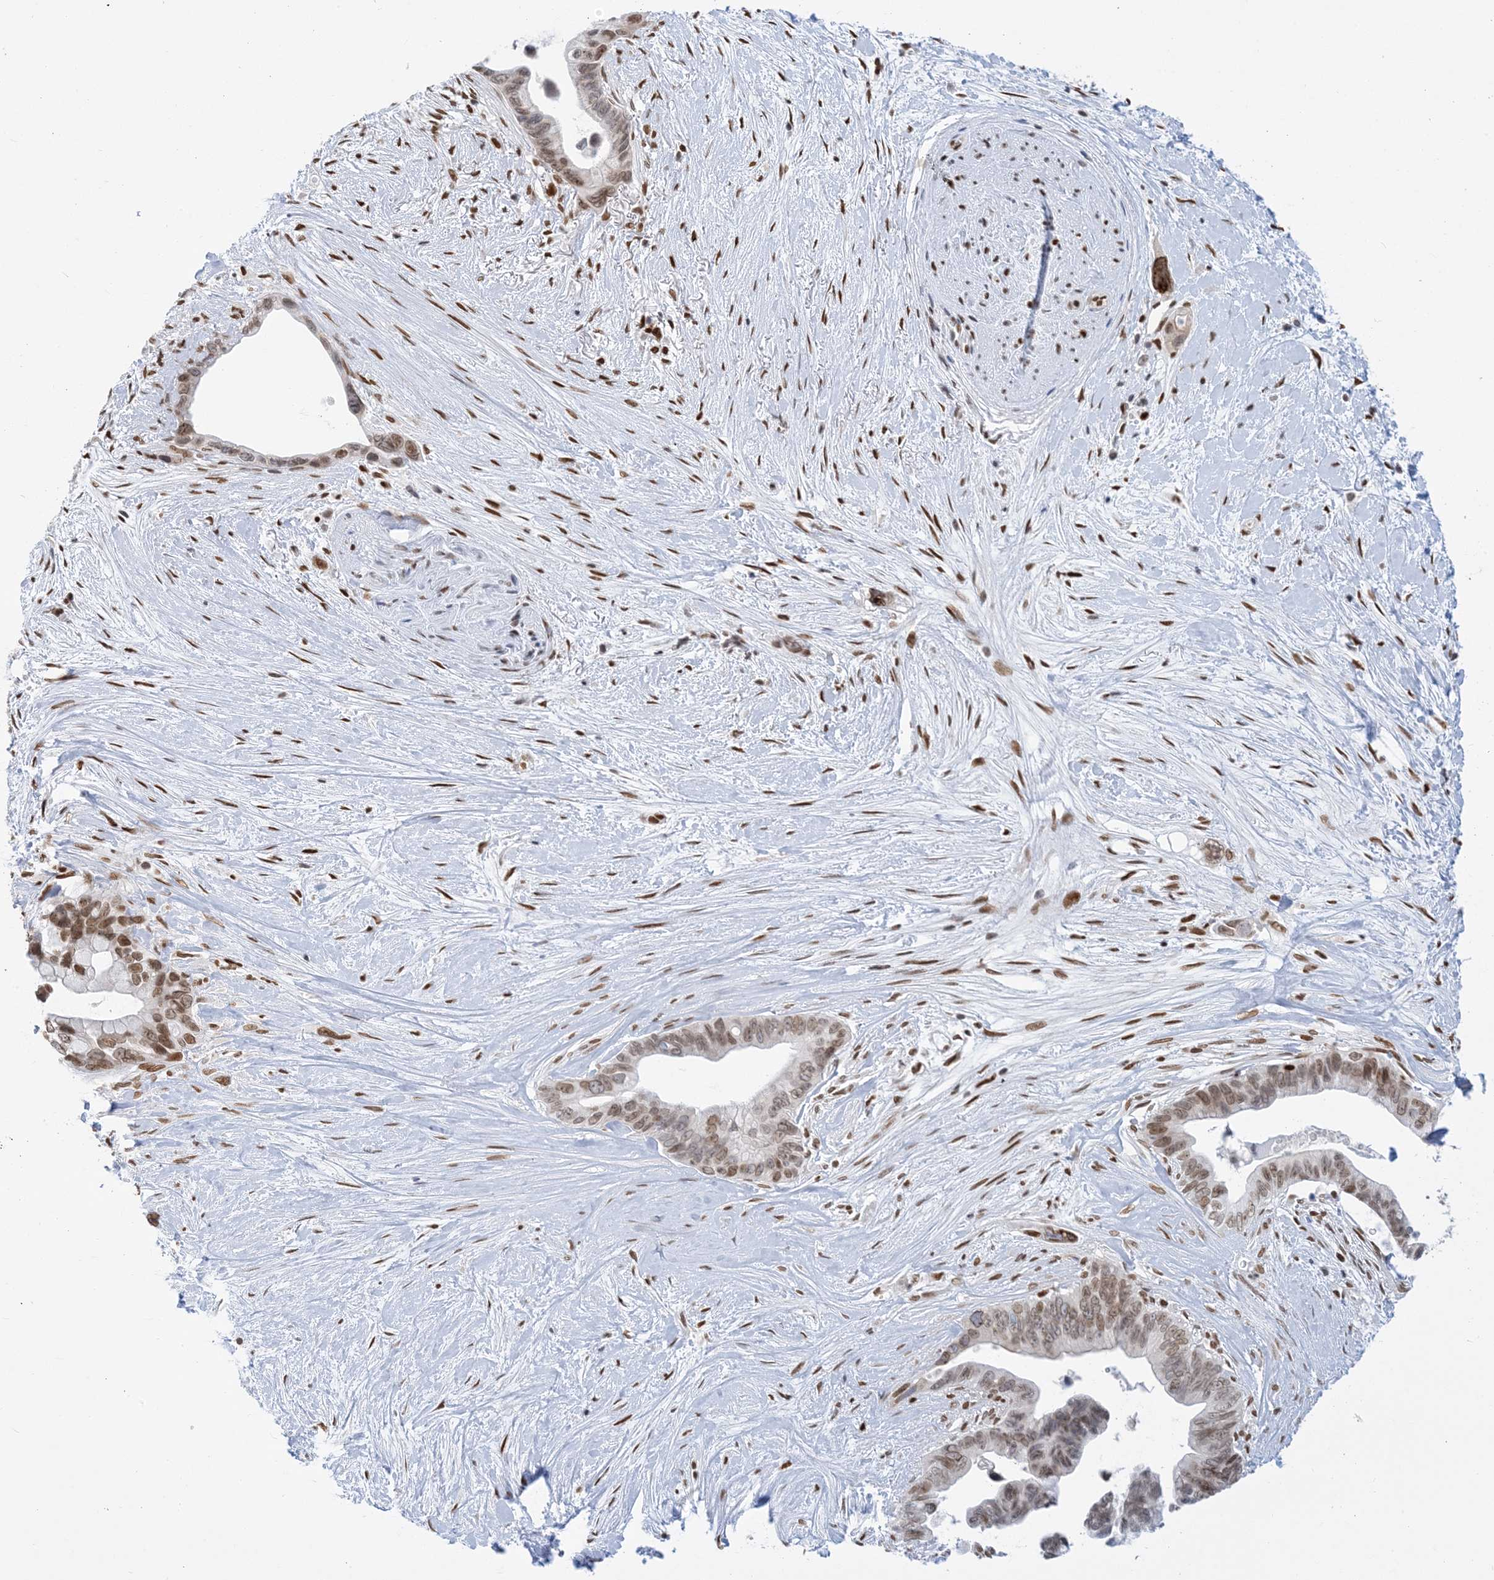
{"staining": {"intensity": "moderate", "quantity": ">75%", "location": "nuclear"}, "tissue": "pancreatic cancer", "cell_type": "Tumor cells", "image_type": "cancer", "snomed": [{"axis": "morphology", "description": "Adenocarcinoma, NOS"}, {"axis": "topography", "description": "Pancreas"}], "caption": "A micrograph of pancreatic adenocarcinoma stained for a protein exhibits moderate nuclear brown staining in tumor cells.", "gene": "PCYT1A", "patient": {"sex": "female", "age": 72}}